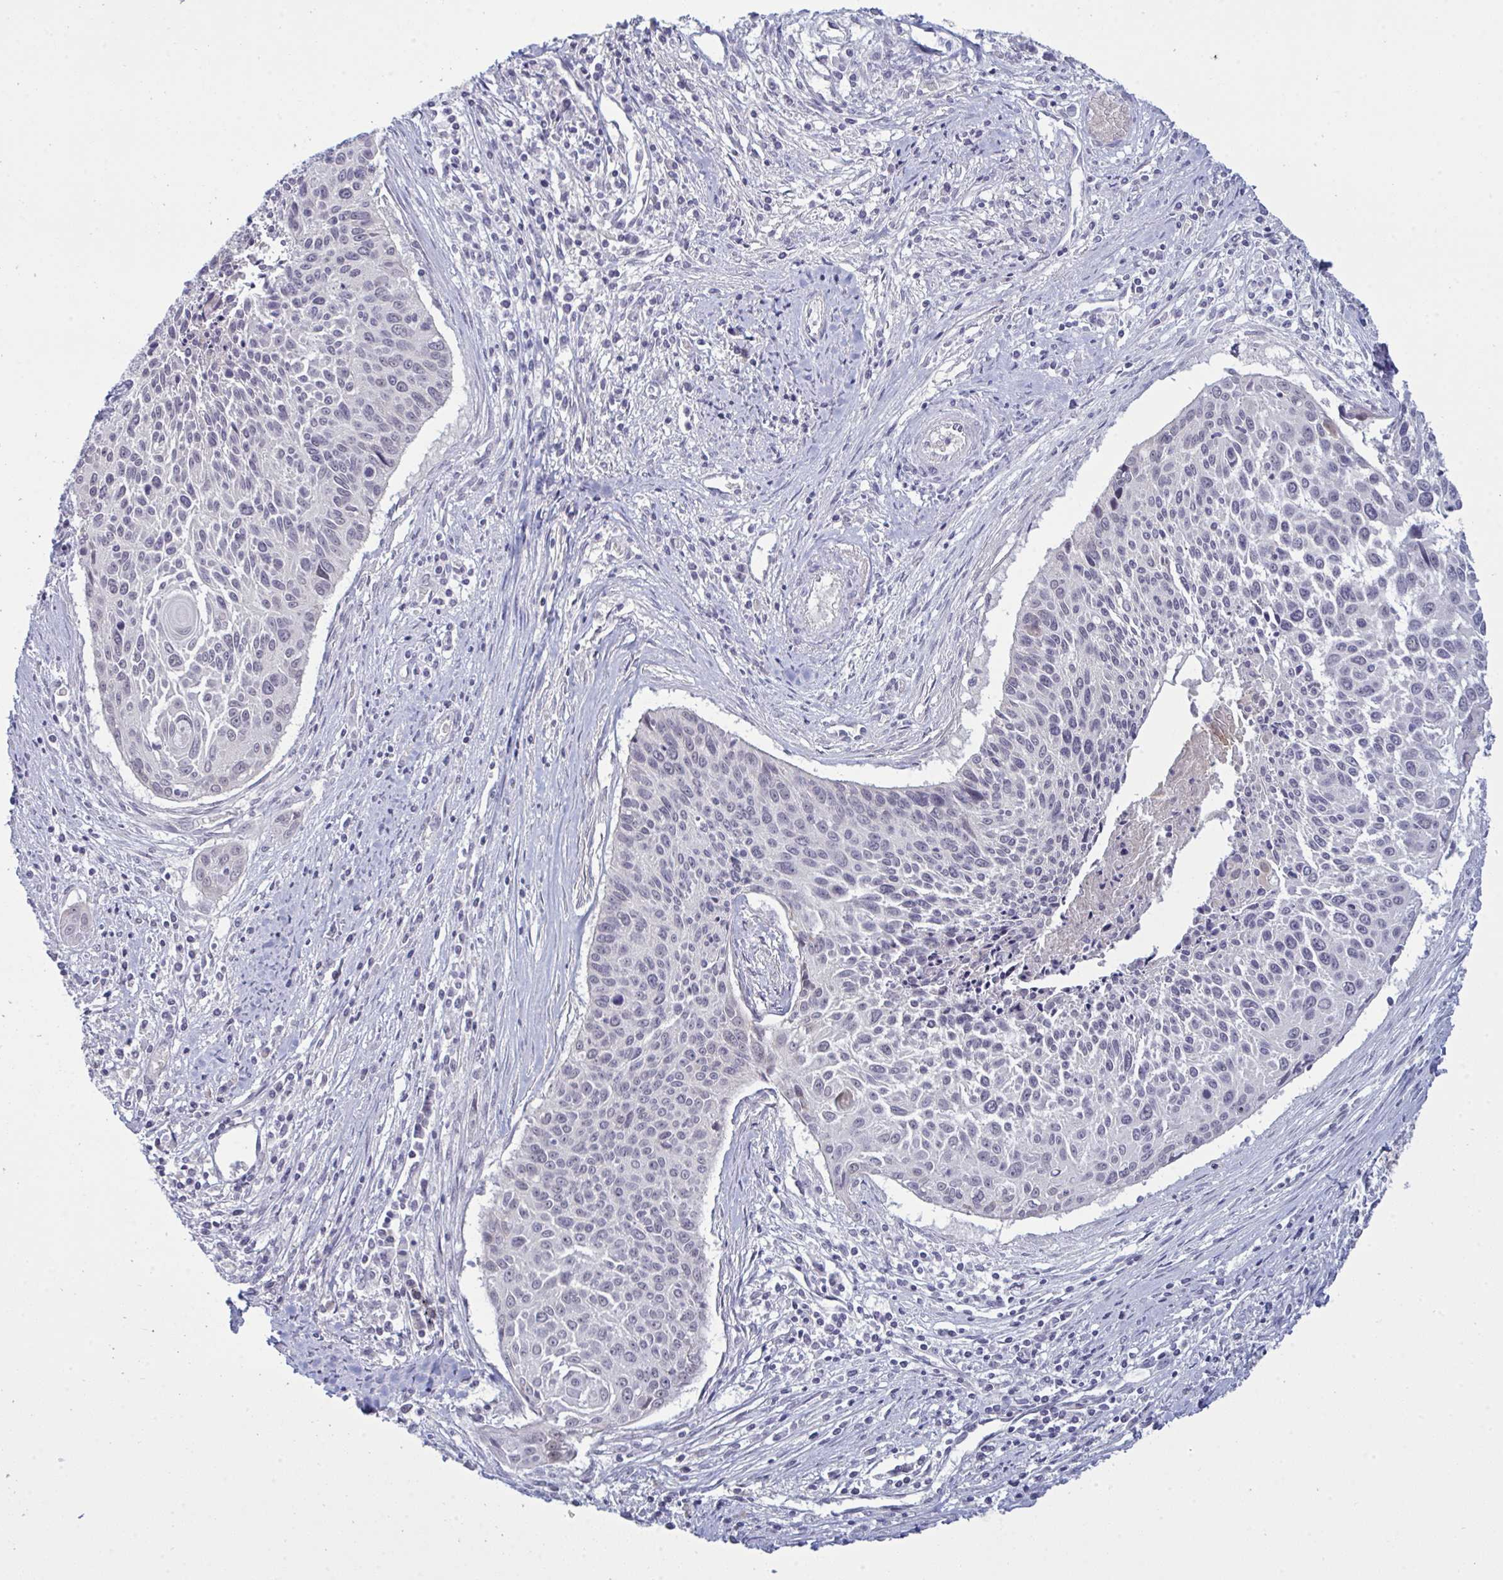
{"staining": {"intensity": "negative", "quantity": "none", "location": "none"}, "tissue": "cervical cancer", "cell_type": "Tumor cells", "image_type": "cancer", "snomed": [{"axis": "morphology", "description": "Squamous cell carcinoma, NOS"}, {"axis": "topography", "description": "Cervix"}], "caption": "Tumor cells are negative for brown protein staining in squamous cell carcinoma (cervical).", "gene": "ZNF784", "patient": {"sex": "female", "age": 55}}